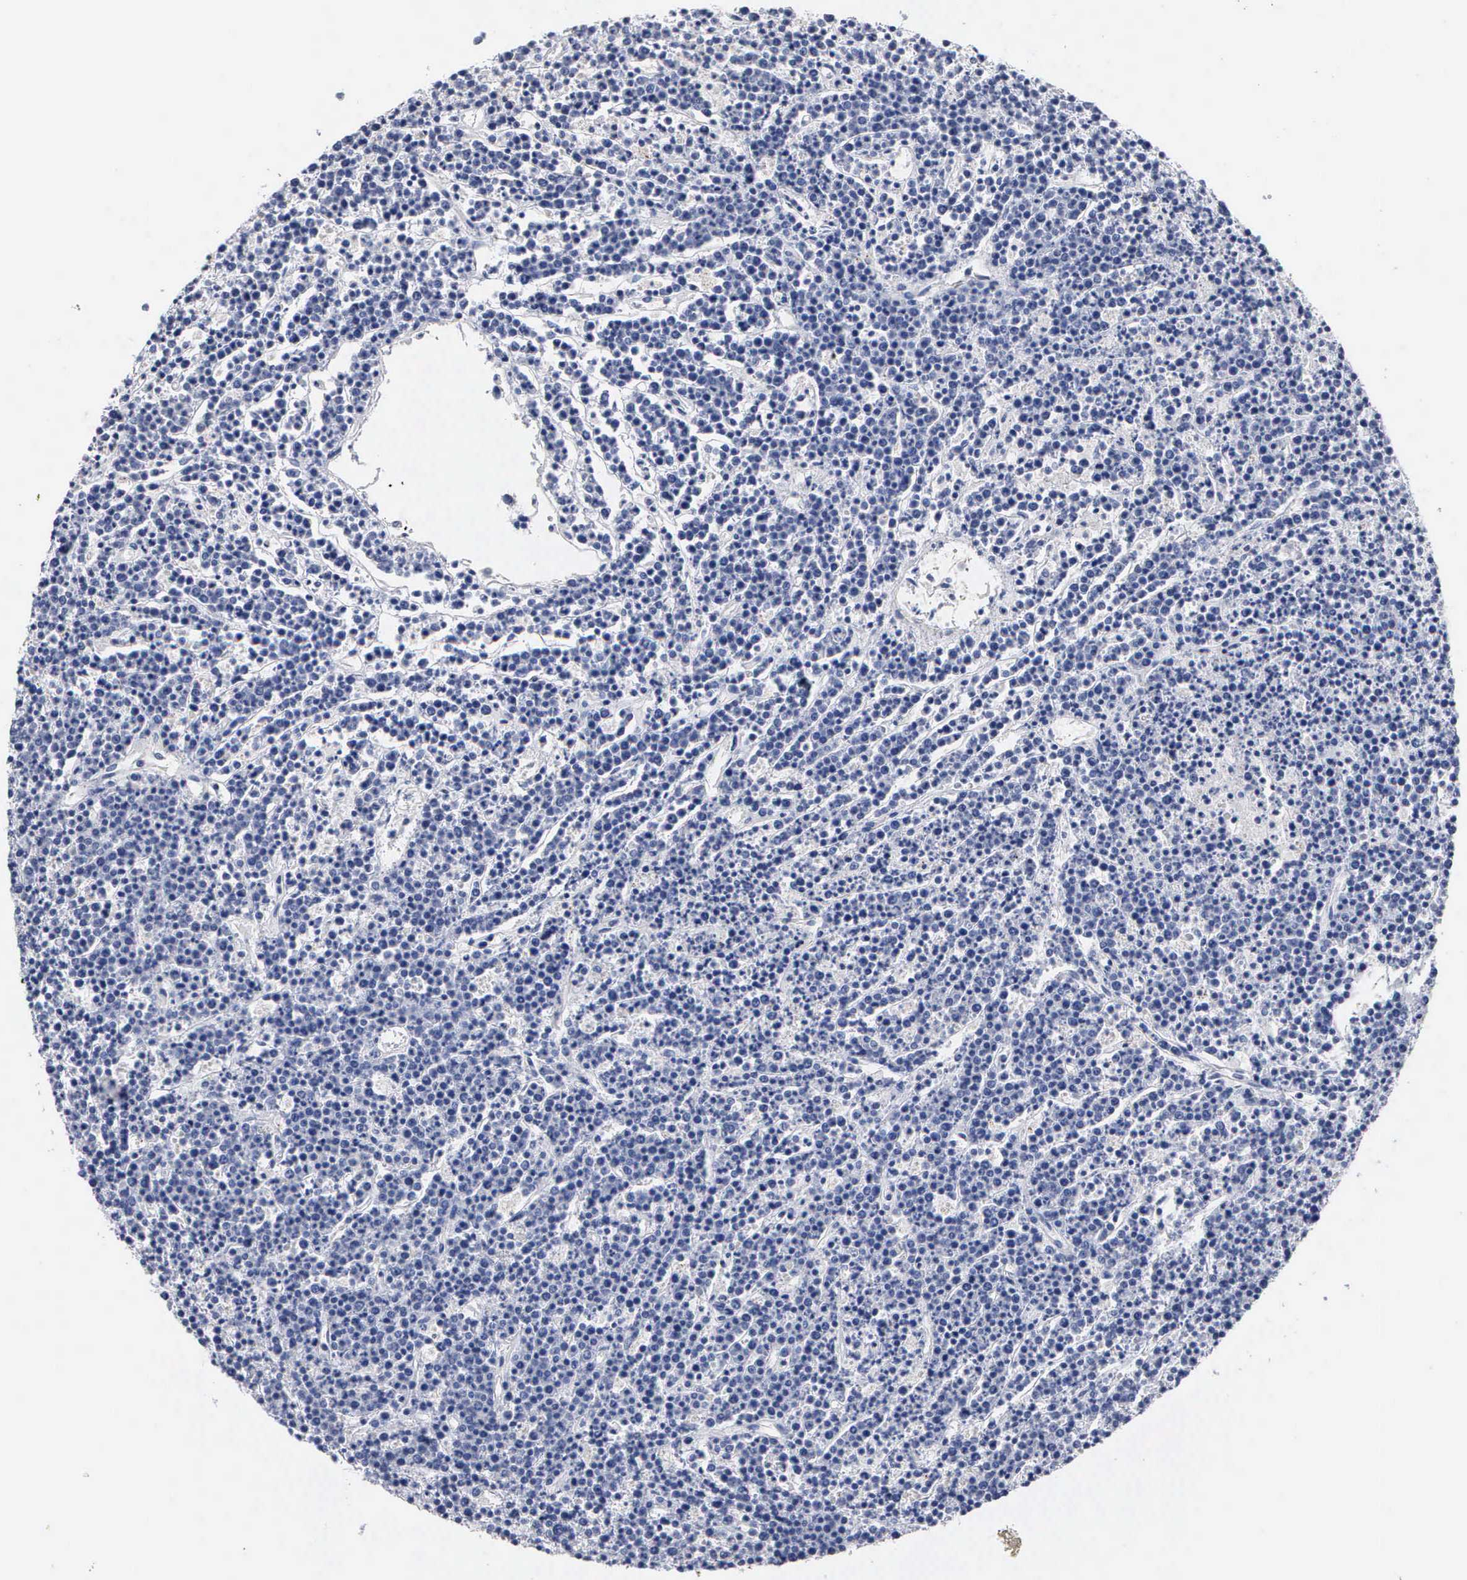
{"staining": {"intensity": "negative", "quantity": "none", "location": "none"}, "tissue": "lymphoma", "cell_type": "Tumor cells", "image_type": "cancer", "snomed": [{"axis": "morphology", "description": "Malignant lymphoma, non-Hodgkin's type, High grade"}, {"axis": "topography", "description": "Ovary"}], "caption": "Lymphoma was stained to show a protein in brown. There is no significant positivity in tumor cells.", "gene": "ASPHD2", "patient": {"sex": "female", "age": 56}}